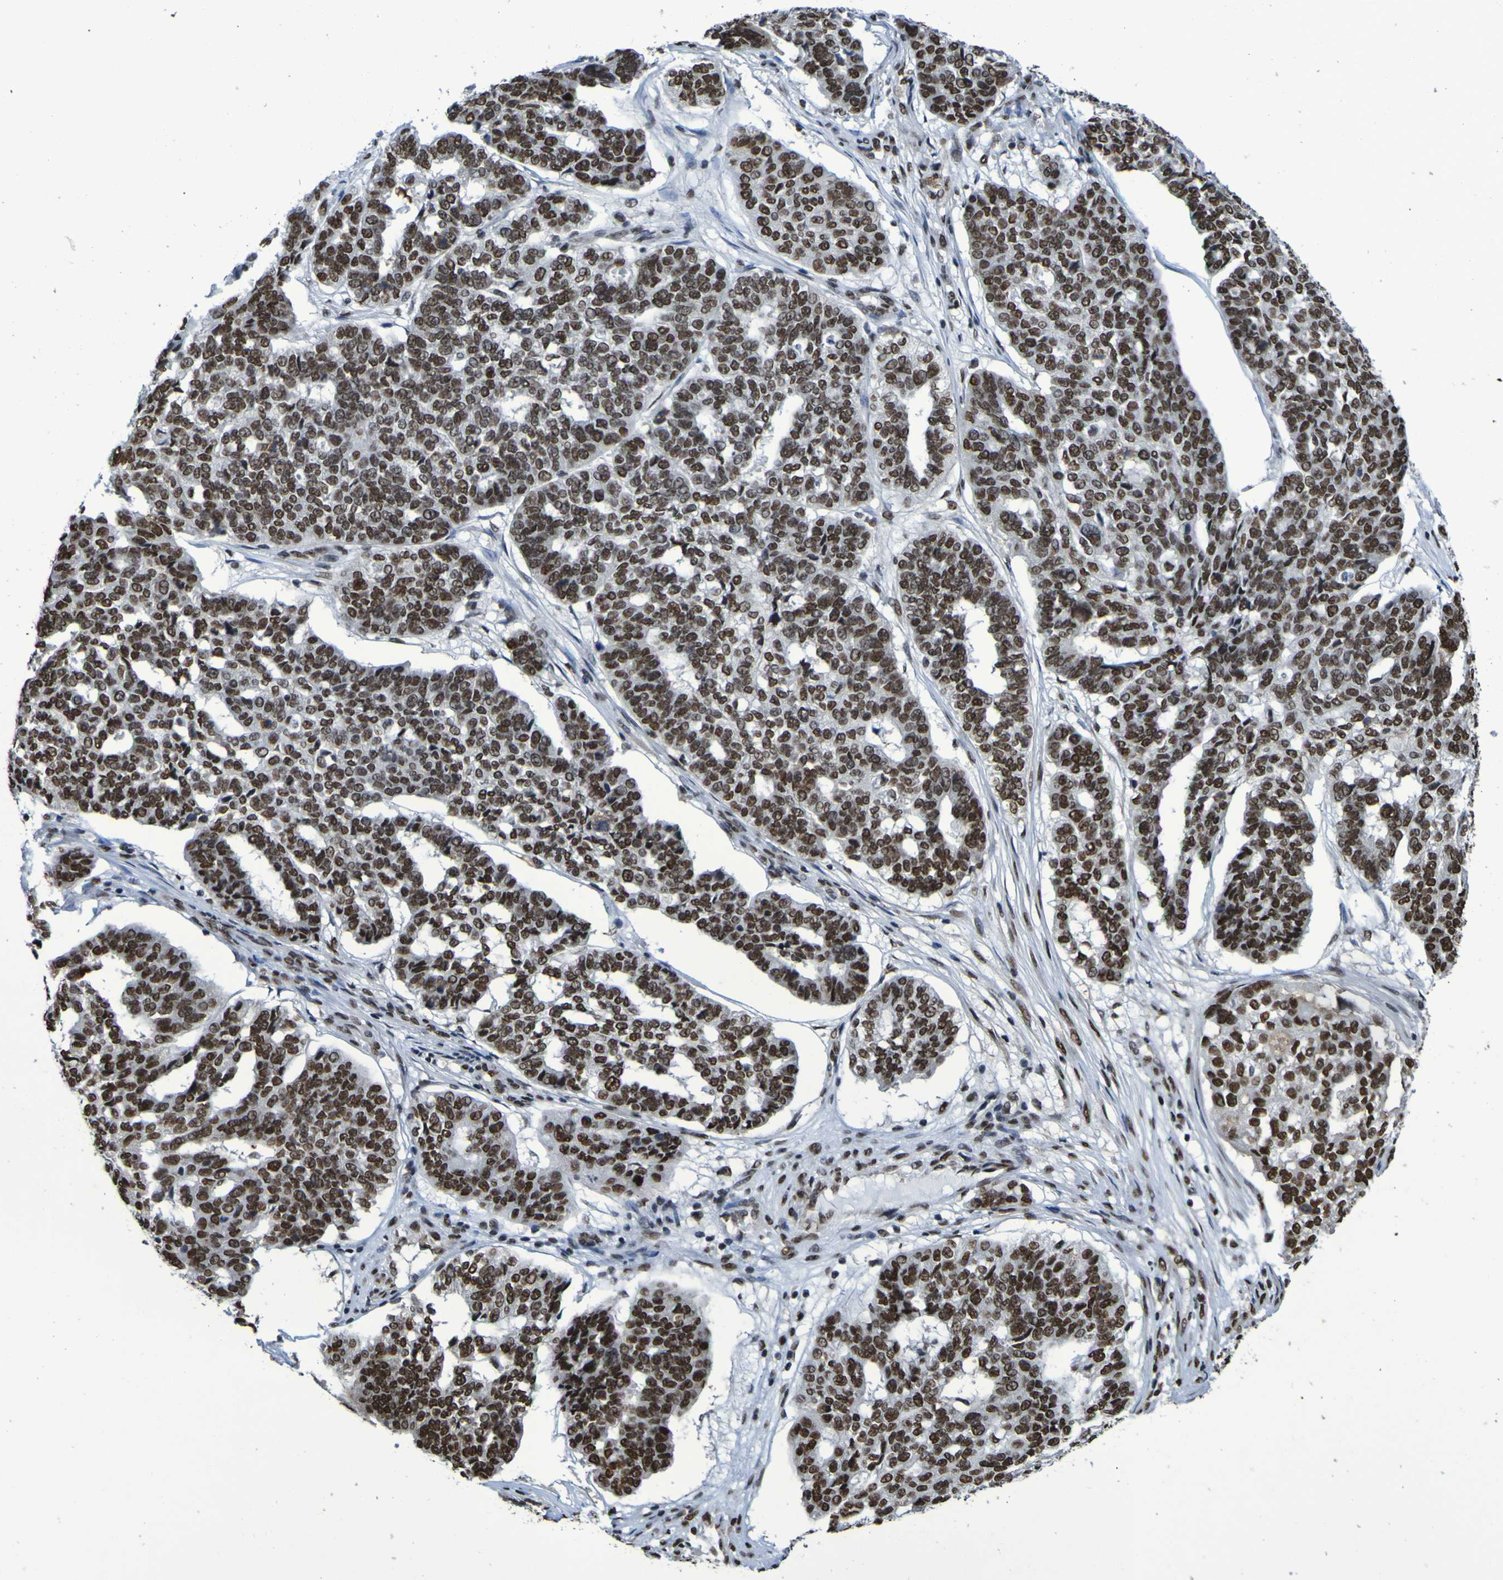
{"staining": {"intensity": "strong", "quantity": ">75%", "location": "nuclear"}, "tissue": "ovarian cancer", "cell_type": "Tumor cells", "image_type": "cancer", "snomed": [{"axis": "morphology", "description": "Cystadenocarcinoma, serous, NOS"}, {"axis": "topography", "description": "Ovary"}], "caption": "Immunohistochemistry (IHC) micrograph of neoplastic tissue: human serous cystadenocarcinoma (ovarian) stained using immunohistochemistry (IHC) exhibits high levels of strong protein expression localized specifically in the nuclear of tumor cells, appearing as a nuclear brown color.", "gene": "HNRNPR", "patient": {"sex": "female", "age": 59}}